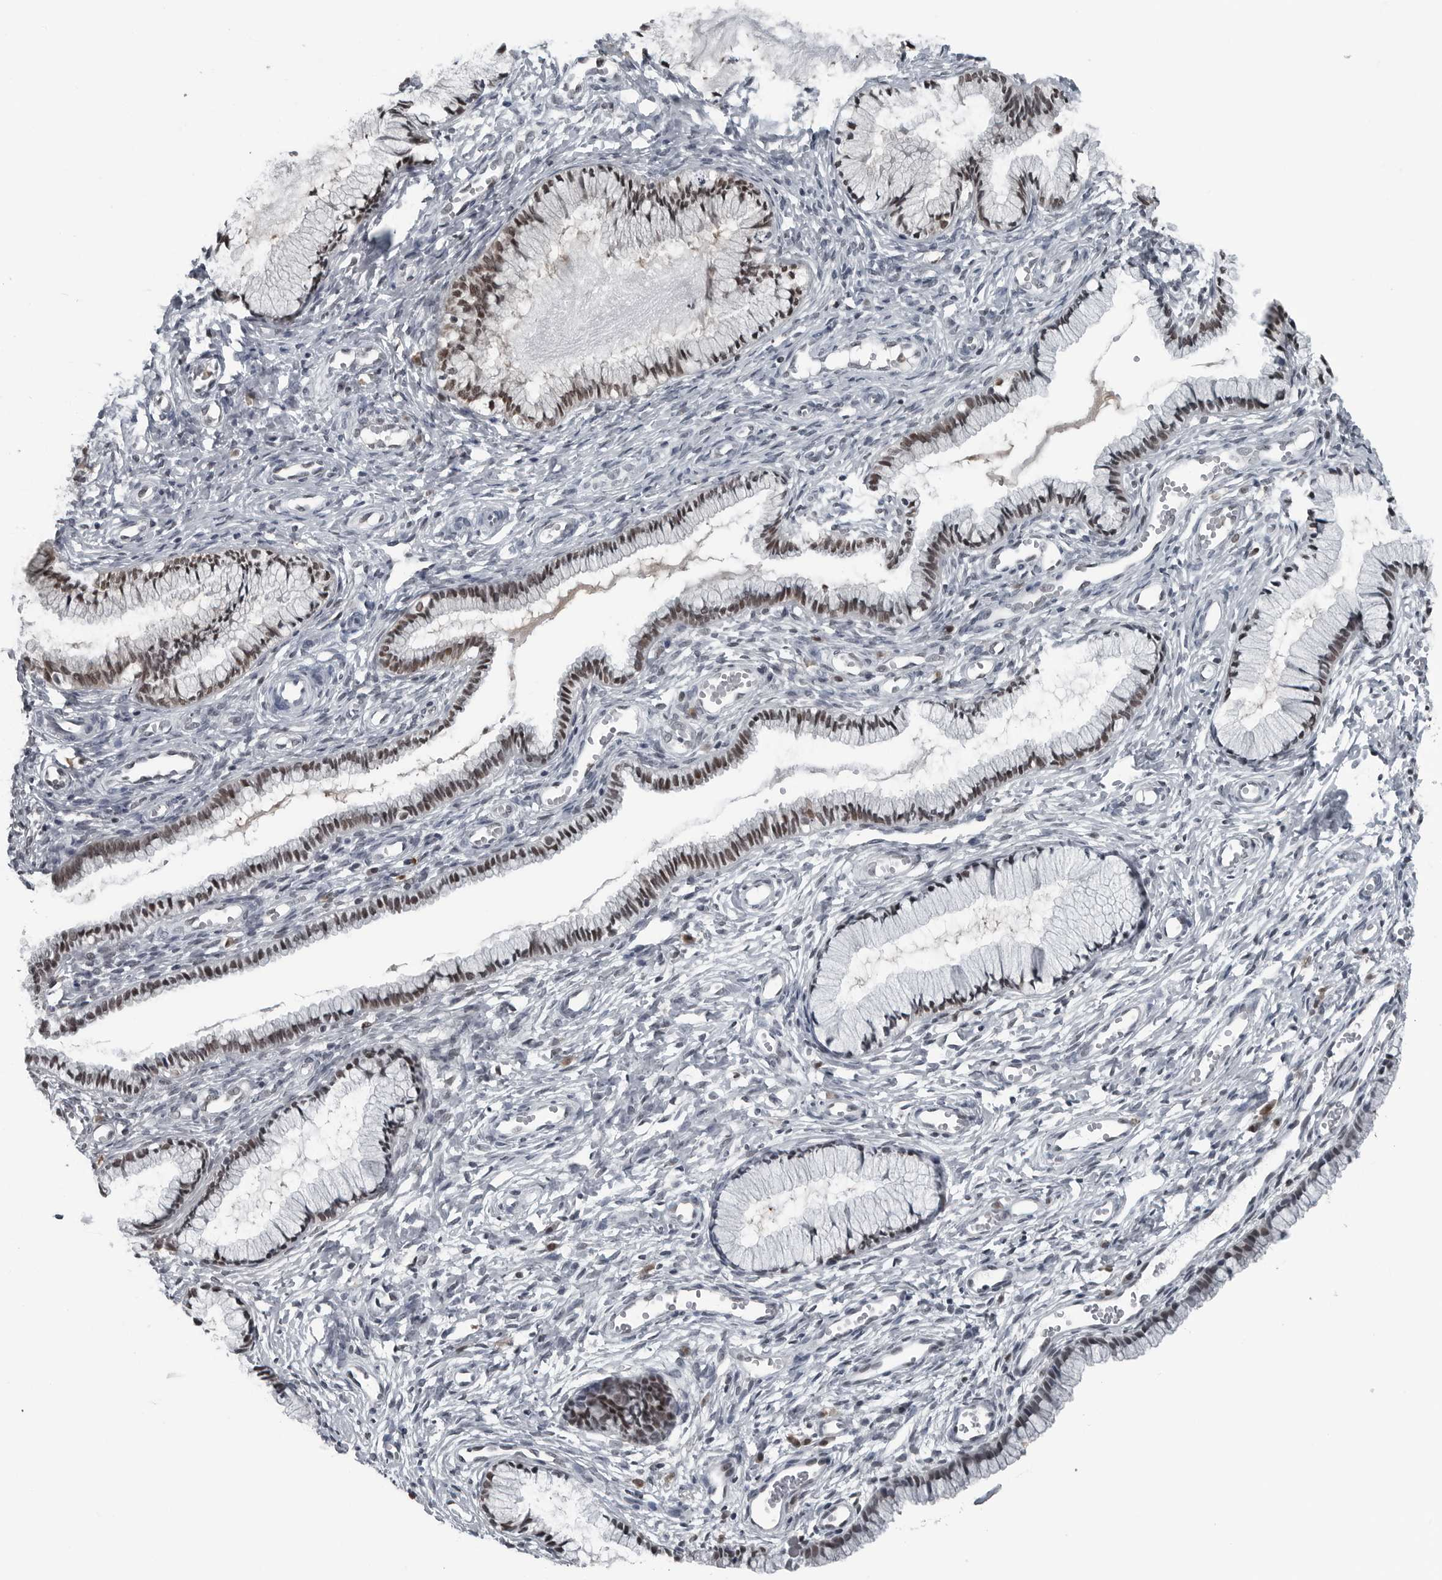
{"staining": {"intensity": "moderate", "quantity": "25%-75%", "location": "nuclear"}, "tissue": "cervix", "cell_type": "Glandular cells", "image_type": "normal", "snomed": [{"axis": "morphology", "description": "Normal tissue, NOS"}, {"axis": "topography", "description": "Cervix"}], "caption": "Glandular cells exhibit medium levels of moderate nuclear staining in about 25%-75% of cells in normal human cervix. (DAB IHC with brightfield microscopy, high magnification).", "gene": "AKR1A1", "patient": {"sex": "female", "age": 27}}